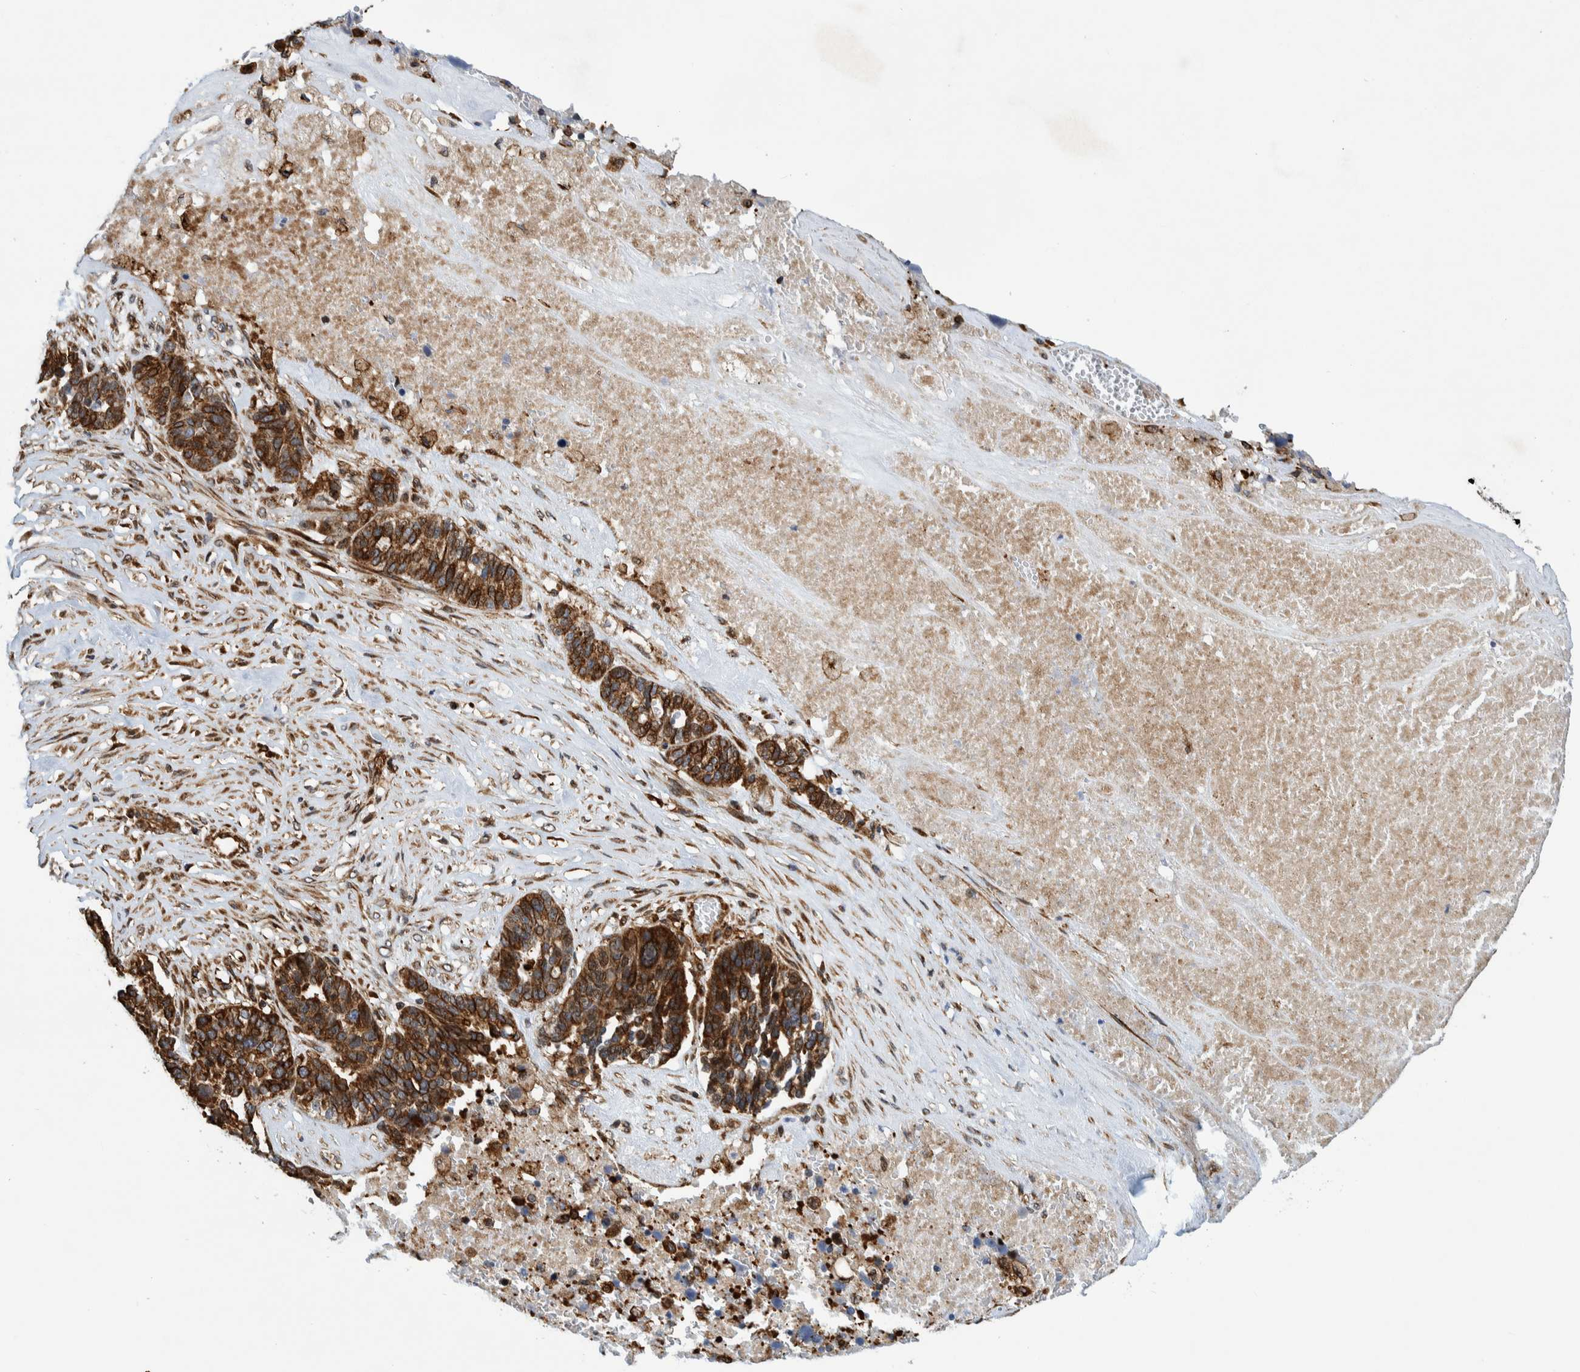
{"staining": {"intensity": "strong", "quantity": ">75%", "location": "cytoplasmic/membranous"}, "tissue": "ovarian cancer", "cell_type": "Tumor cells", "image_type": "cancer", "snomed": [{"axis": "morphology", "description": "Cystadenocarcinoma, serous, NOS"}, {"axis": "topography", "description": "Ovary"}], "caption": "A photomicrograph of human ovarian cancer (serous cystadenocarcinoma) stained for a protein reveals strong cytoplasmic/membranous brown staining in tumor cells. The protein of interest is shown in brown color, while the nuclei are stained blue.", "gene": "CCDC57", "patient": {"sex": "female", "age": 59}}